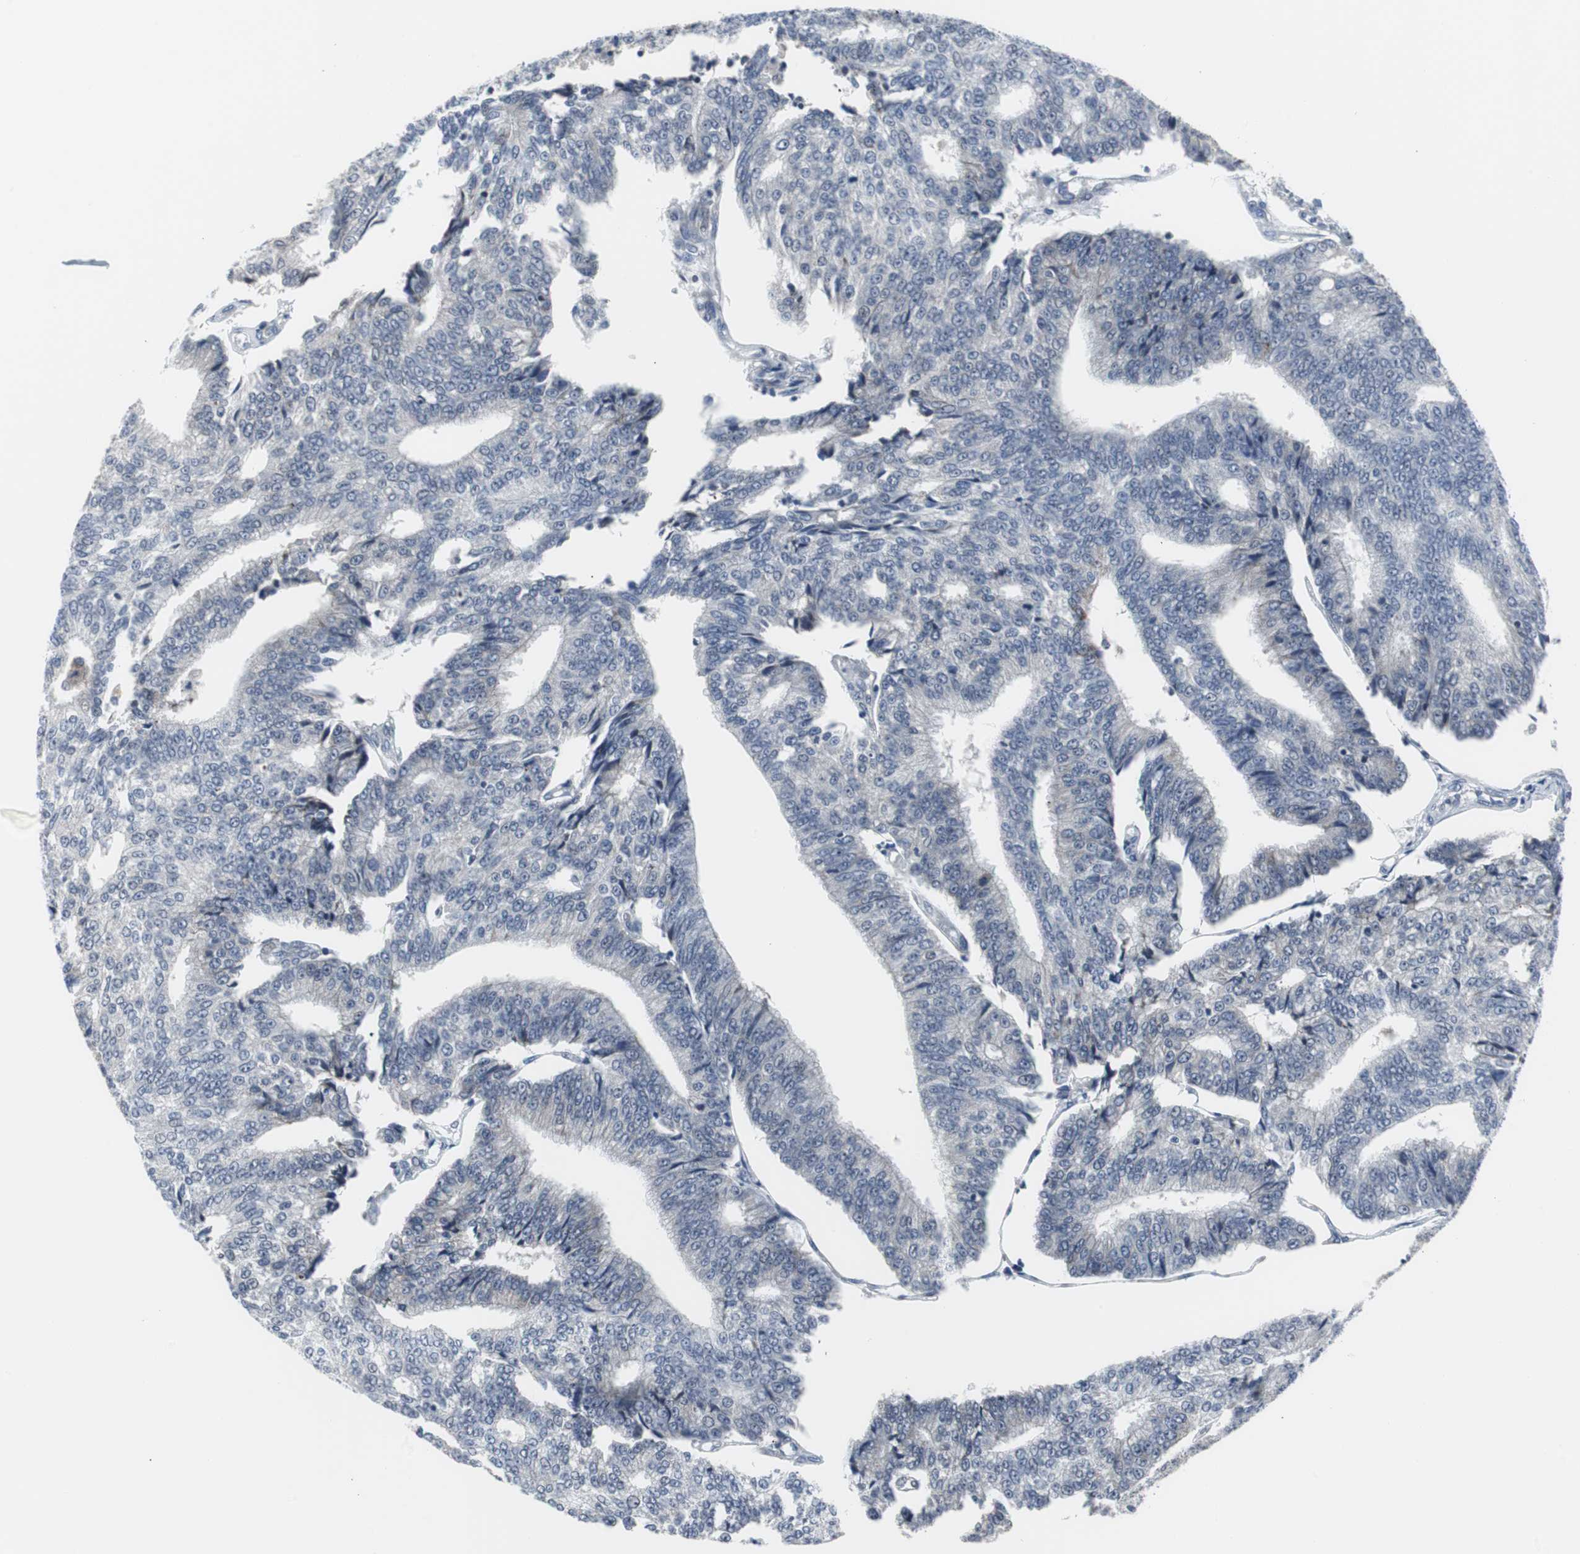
{"staining": {"intensity": "negative", "quantity": "none", "location": "none"}, "tissue": "prostate cancer", "cell_type": "Tumor cells", "image_type": "cancer", "snomed": [{"axis": "morphology", "description": "Adenocarcinoma, High grade"}, {"axis": "topography", "description": "Prostate"}], "caption": "This histopathology image is of prostate cancer (high-grade adenocarcinoma) stained with IHC to label a protein in brown with the nuclei are counter-stained blue. There is no staining in tumor cells. Brightfield microscopy of immunohistochemistry stained with DAB (brown) and hematoxylin (blue), captured at high magnification.", "gene": "DOK1", "patient": {"sex": "male", "age": 55}}